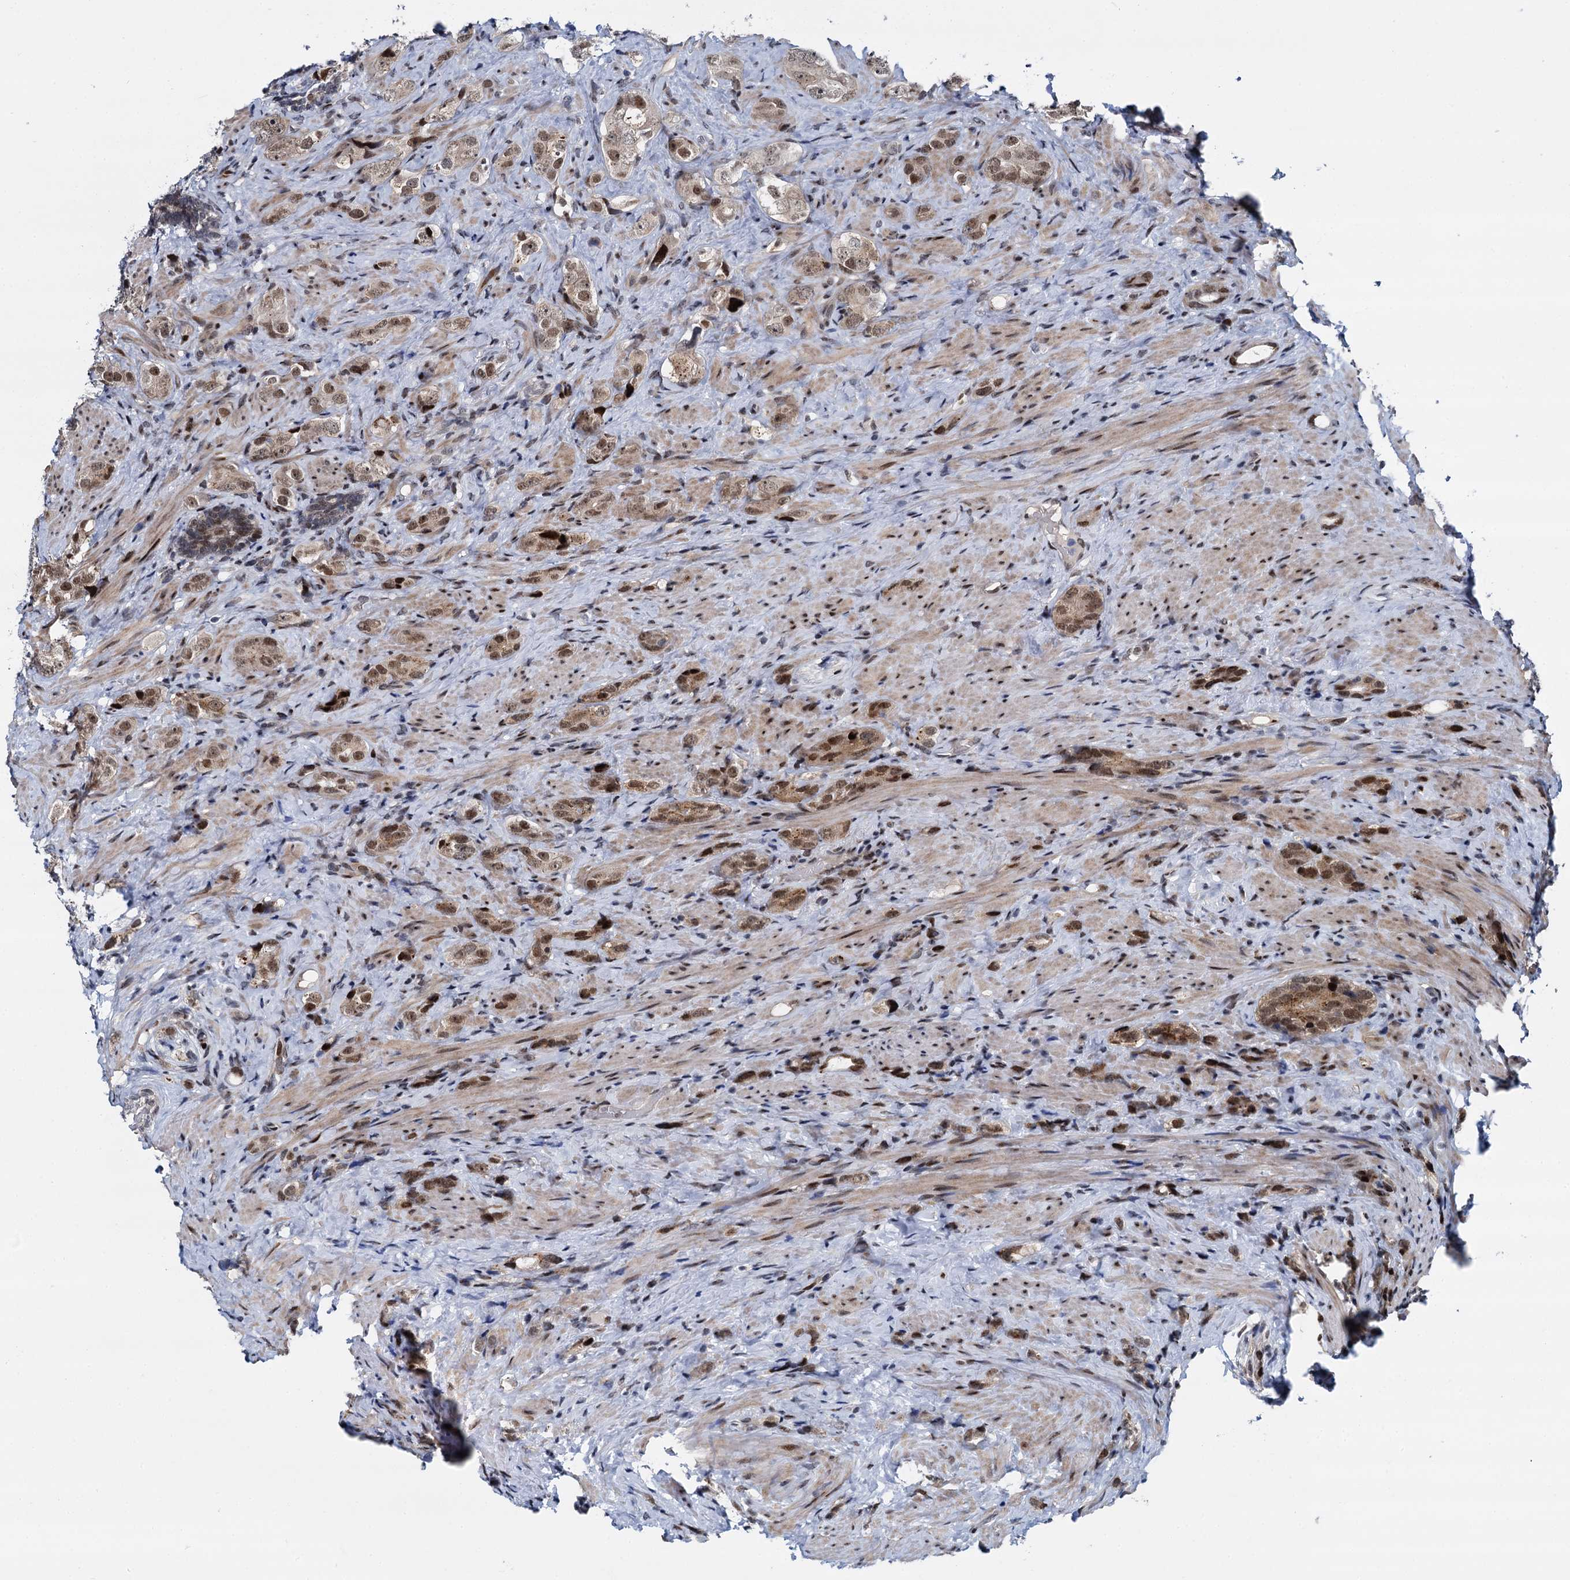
{"staining": {"intensity": "moderate", "quantity": ">75%", "location": "nuclear"}, "tissue": "prostate cancer", "cell_type": "Tumor cells", "image_type": "cancer", "snomed": [{"axis": "morphology", "description": "Adenocarcinoma, High grade"}, {"axis": "topography", "description": "Prostate"}], "caption": "Brown immunohistochemical staining in high-grade adenocarcinoma (prostate) exhibits moderate nuclear staining in approximately >75% of tumor cells.", "gene": "RUFY2", "patient": {"sex": "male", "age": 63}}